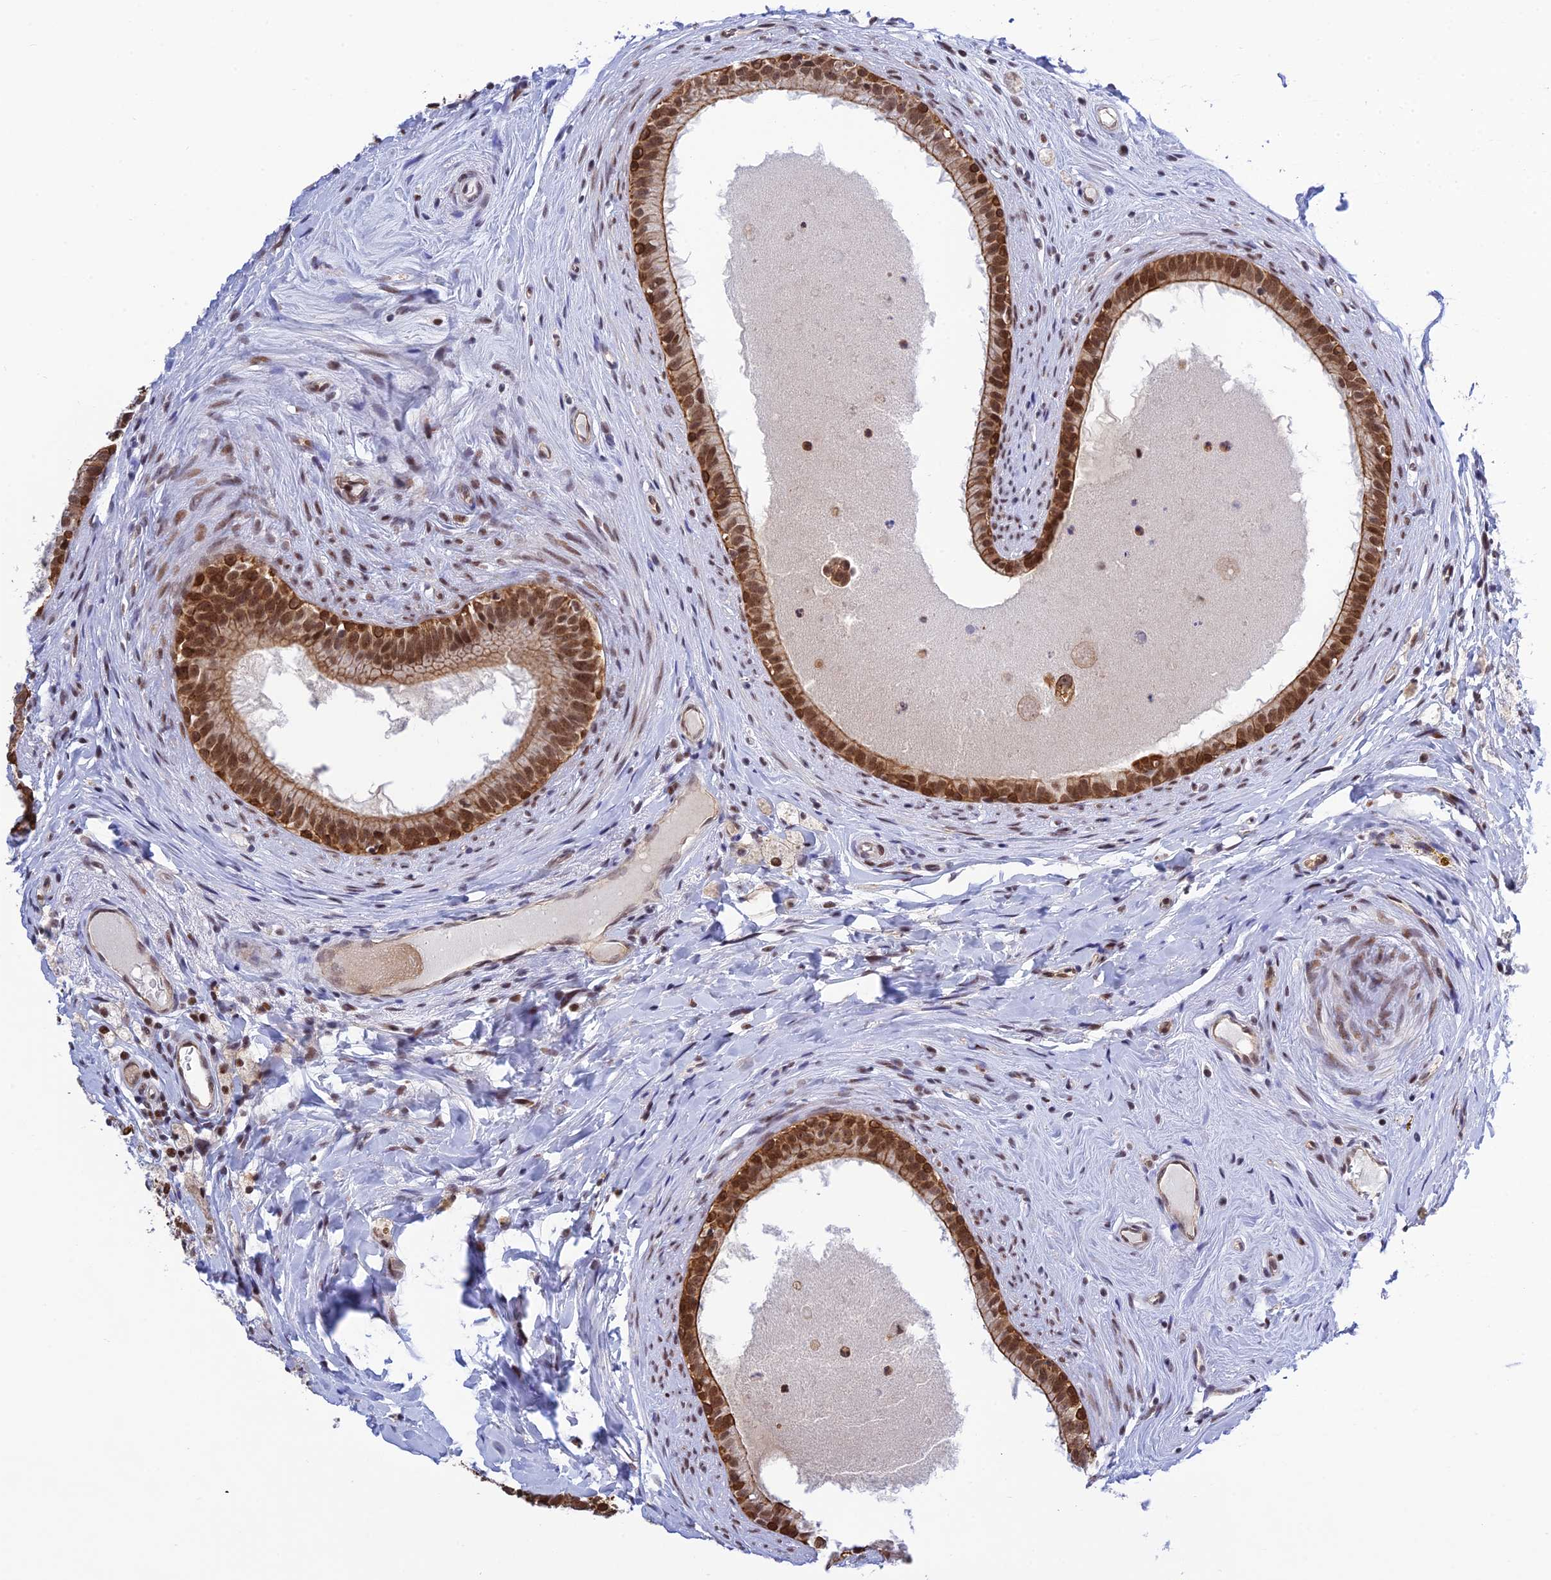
{"staining": {"intensity": "moderate", "quantity": "25%-75%", "location": "cytoplasmic/membranous,nuclear"}, "tissue": "epididymis", "cell_type": "Glandular cells", "image_type": "normal", "snomed": [{"axis": "morphology", "description": "Normal tissue, NOS"}, {"axis": "topography", "description": "Epididymis"}], "caption": "The immunohistochemical stain shows moderate cytoplasmic/membranous,nuclear positivity in glandular cells of unremarkable epididymis. (DAB (3,3'-diaminobenzidine) = brown stain, brightfield microscopy at high magnification).", "gene": "TCEA1", "patient": {"sex": "male", "age": 80}}